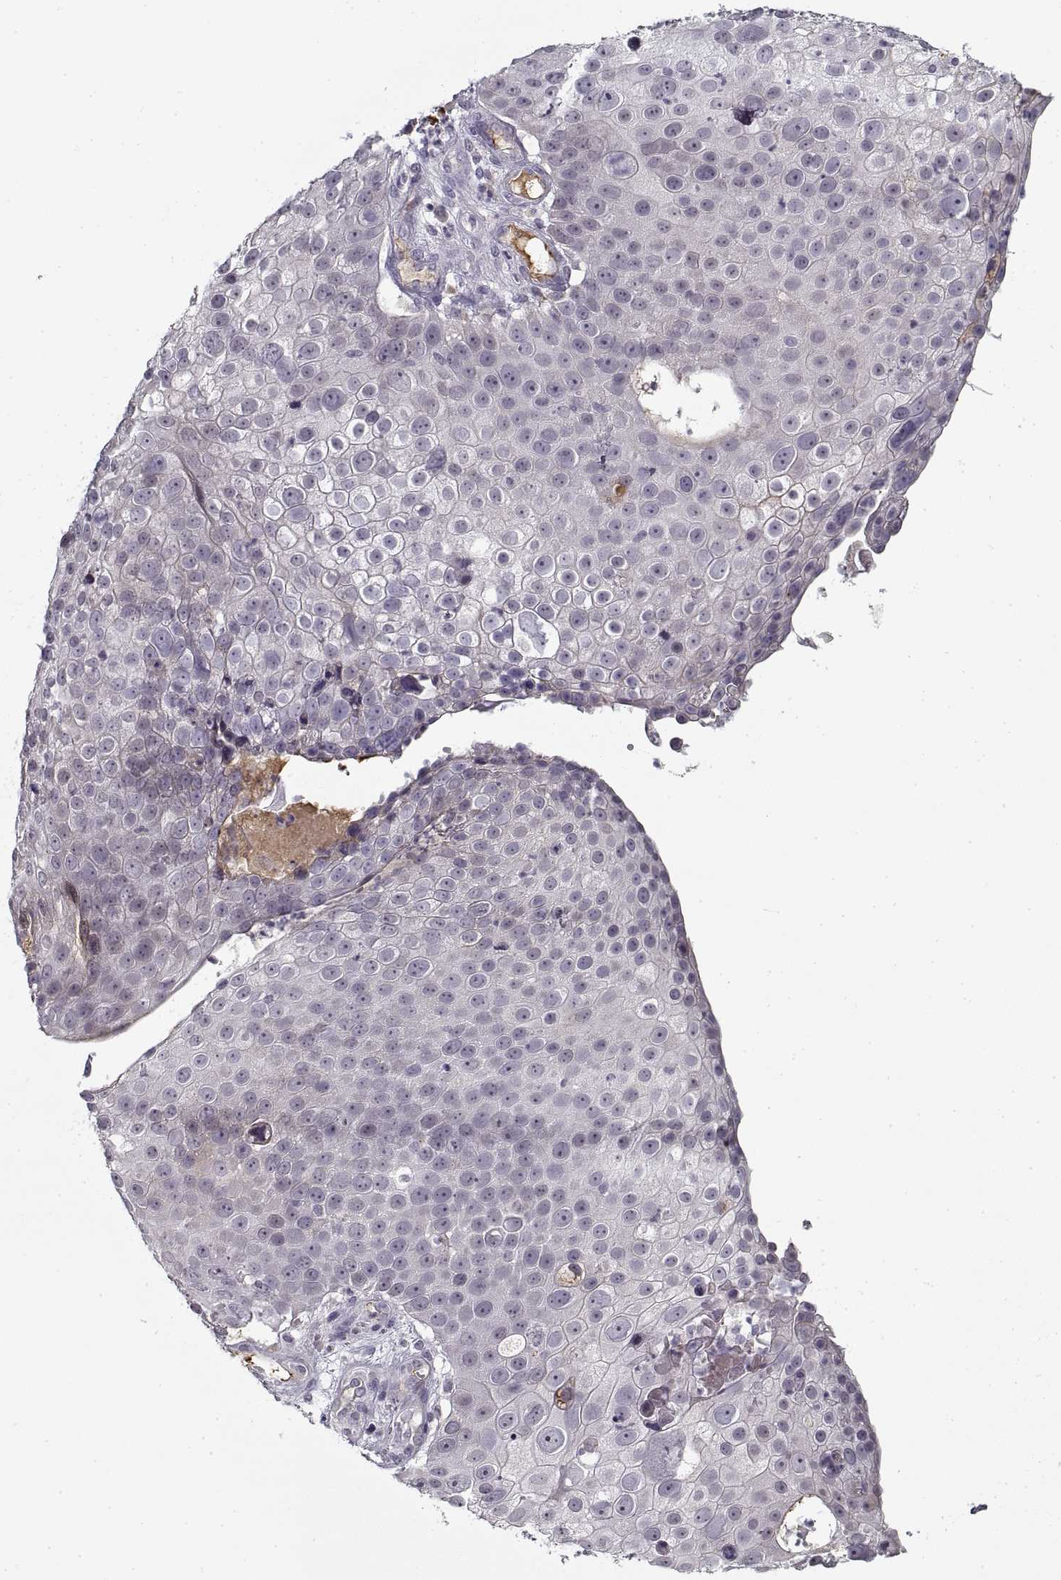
{"staining": {"intensity": "negative", "quantity": "none", "location": "none"}, "tissue": "skin cancer", "cell_type": "Tumor cells", "image_type": "cancer", "snomed": [{"axis": "morphology", "description": "Squamous cell carcinoma, NOS"}, {"axis": "topography", "description": "Skin"}], "caption": "IHC histopathology image of neoplastic tissue: human skin cancer (squamous cell carcinoma) stained with DAB (3,3'-diaminobenzidine) exhibits no significant protein positivity in tumor cells.", "gene": "GAD2", "patient": {"sex": "male", "age": 71}}